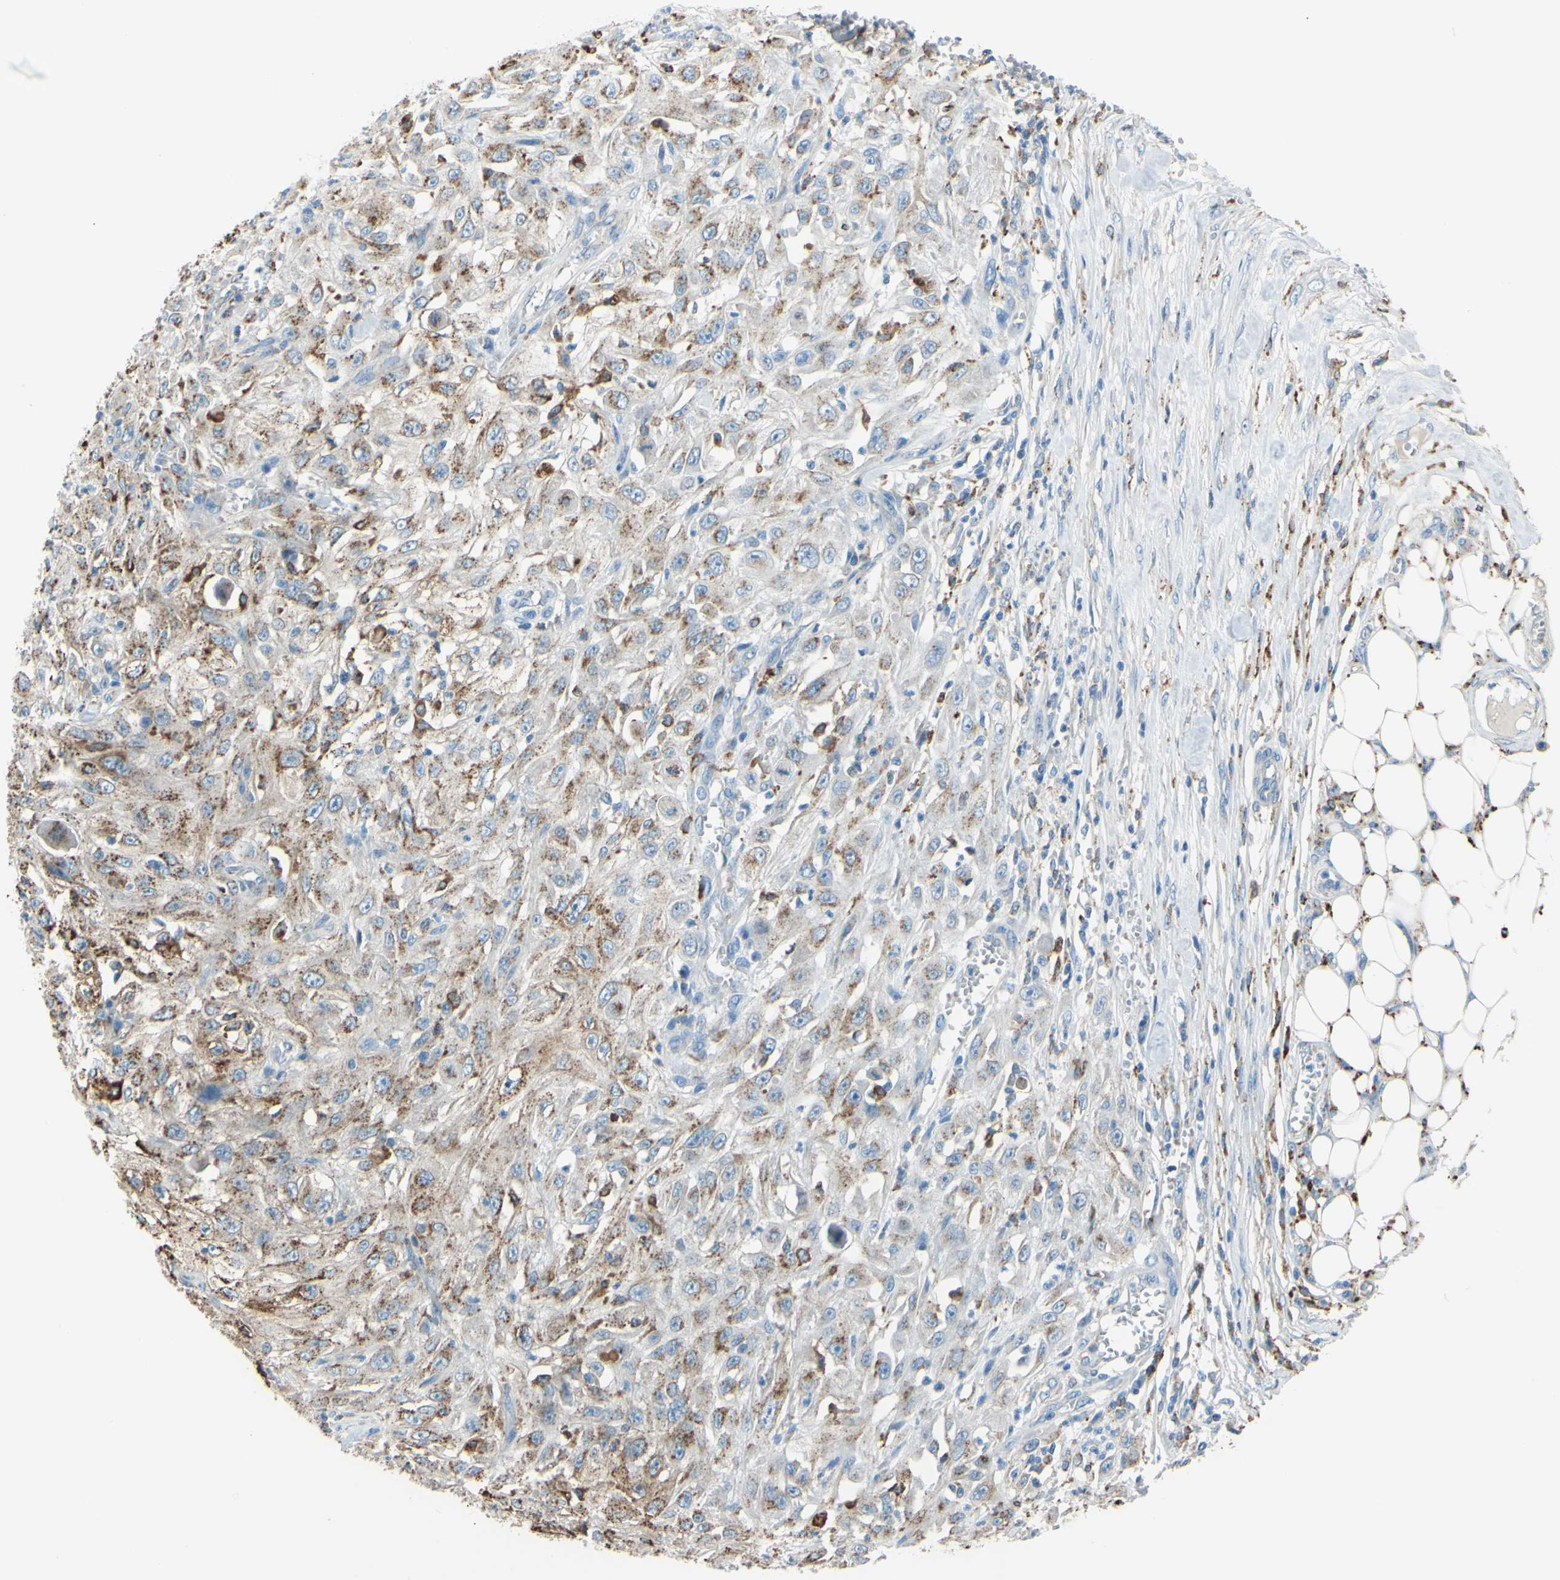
{"staining": {"intensity": "moderate", "quantity": "25%-75%", "location": "cytoplasmic/membranous"}, "tissue": "skin cancer", "cell_type": "Tumor cells", "image_type": "cancer", "snomed": [{"axis": "morphology", "description": "Squamous cell carcinoma, NOS"}, {"axis": "morphology", "description": "Squamous cell carcinoma, metastatic, NOS"}, {"axis": "topography", "description": "Skin"}, {"axis": "topography", "description": "Lymph node"}], "caption": "IHC staining of squamous cell carcinoma (skin), which exhibits medium levels of moderate cytoplasmic/membranous positivity in about 25%-75% of tumor cells indicating moderate cytoplasmic/membranous protein expression. The staining was performed using DAB (brown) for protein detection and nuclei were counterstained in hematoxylin (blue).", "gene": "CTSD", "patient": {"sex": "male", "age": 75}}